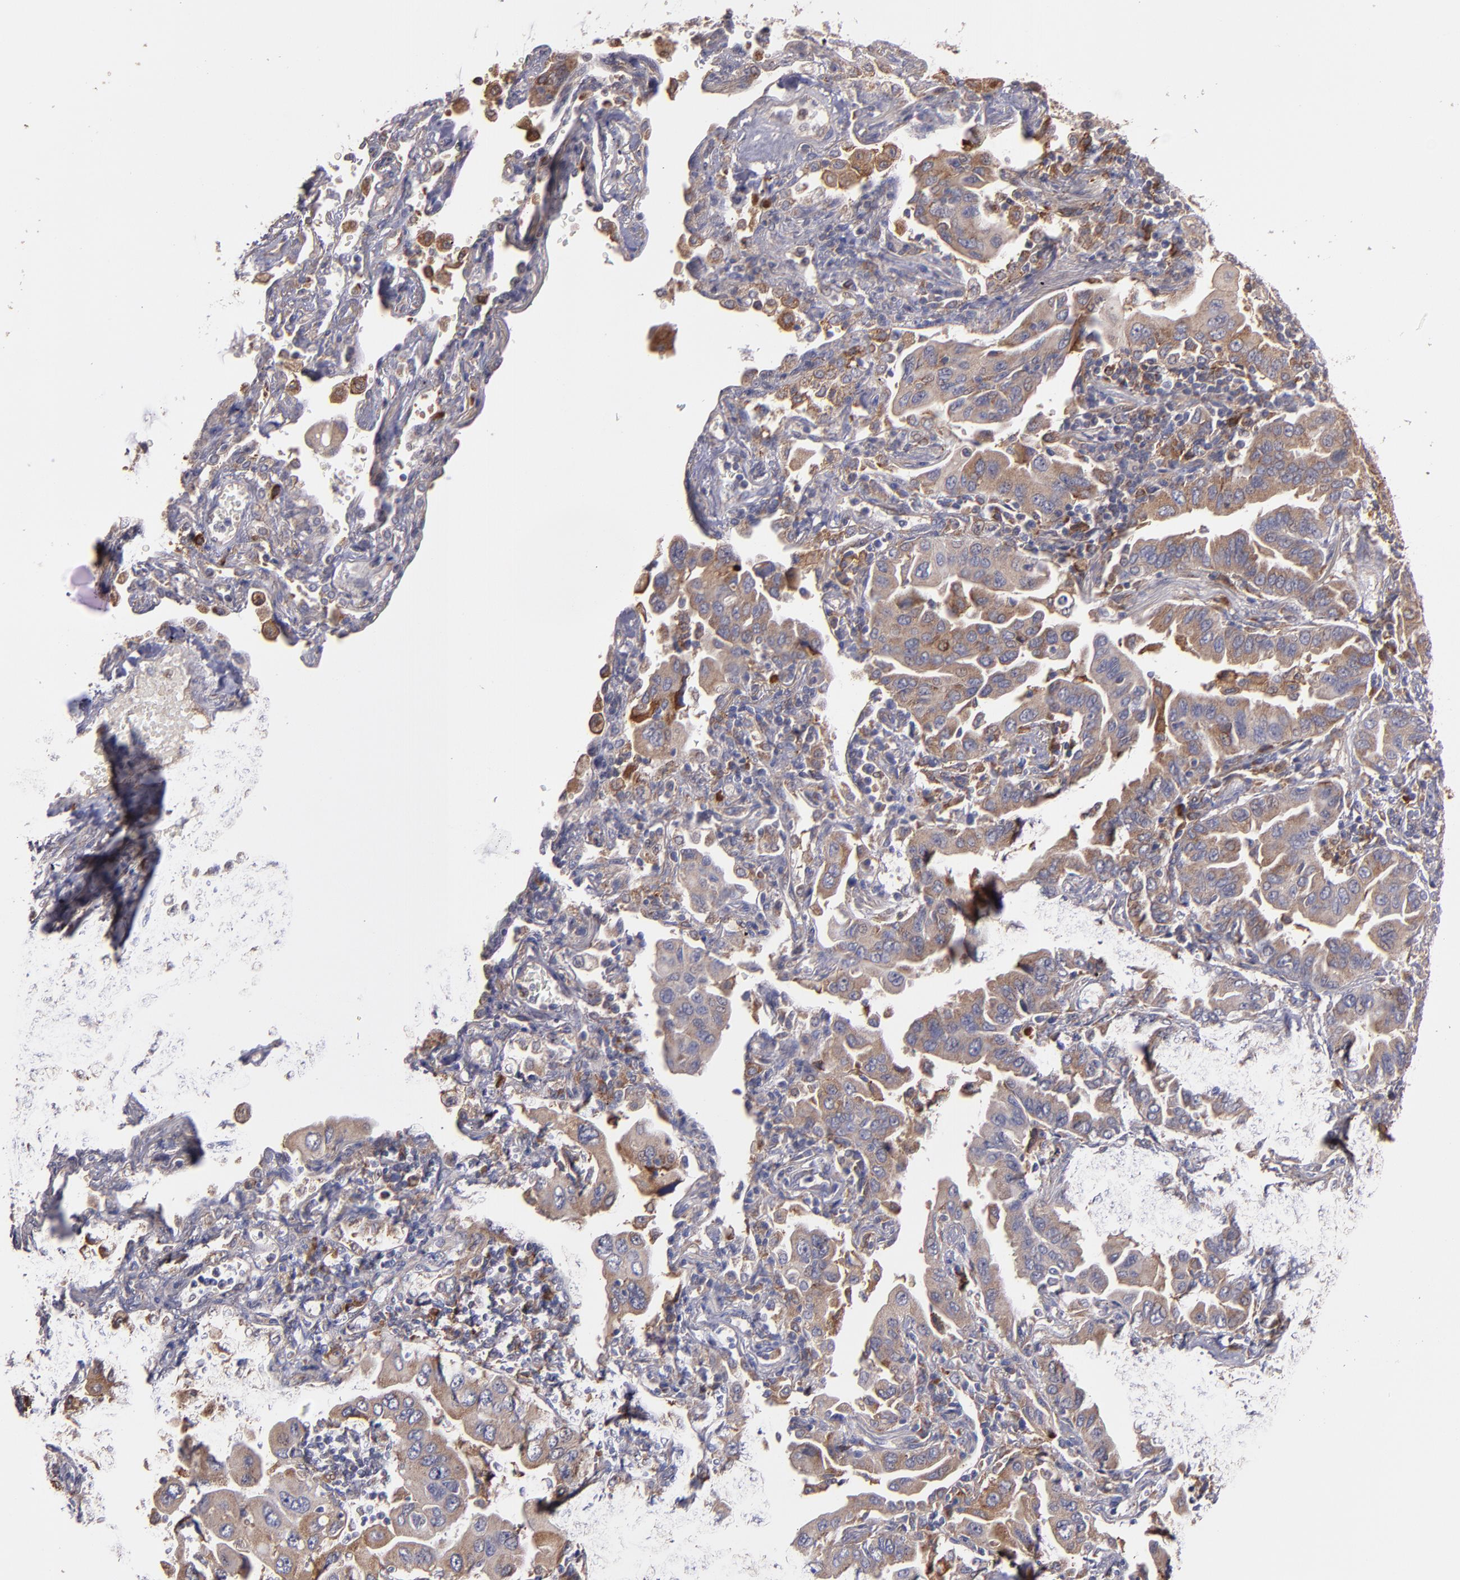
{"staining": {"intensity": "moderate", "quantity": ">75%", "location": "cytoplasmic/membranous"}, "tissue": "lung cancer", "cell_type": "Tumor cells", "image_type": "cancer", "snomed": [{"axis": "morphology", "description": "Adenocarcinoma, NOS"}, {"axis": "topography", "description": "Lung"}], "caption": "An immunohistochemistry image of neoplastic tissue is shown. Protein staining in brown shows moderate cytoplasmic/membranous positivity in lung cancer within tumor cells.", "gene": "IFIH1", "patient": {"sex": "female", "age": 65}}